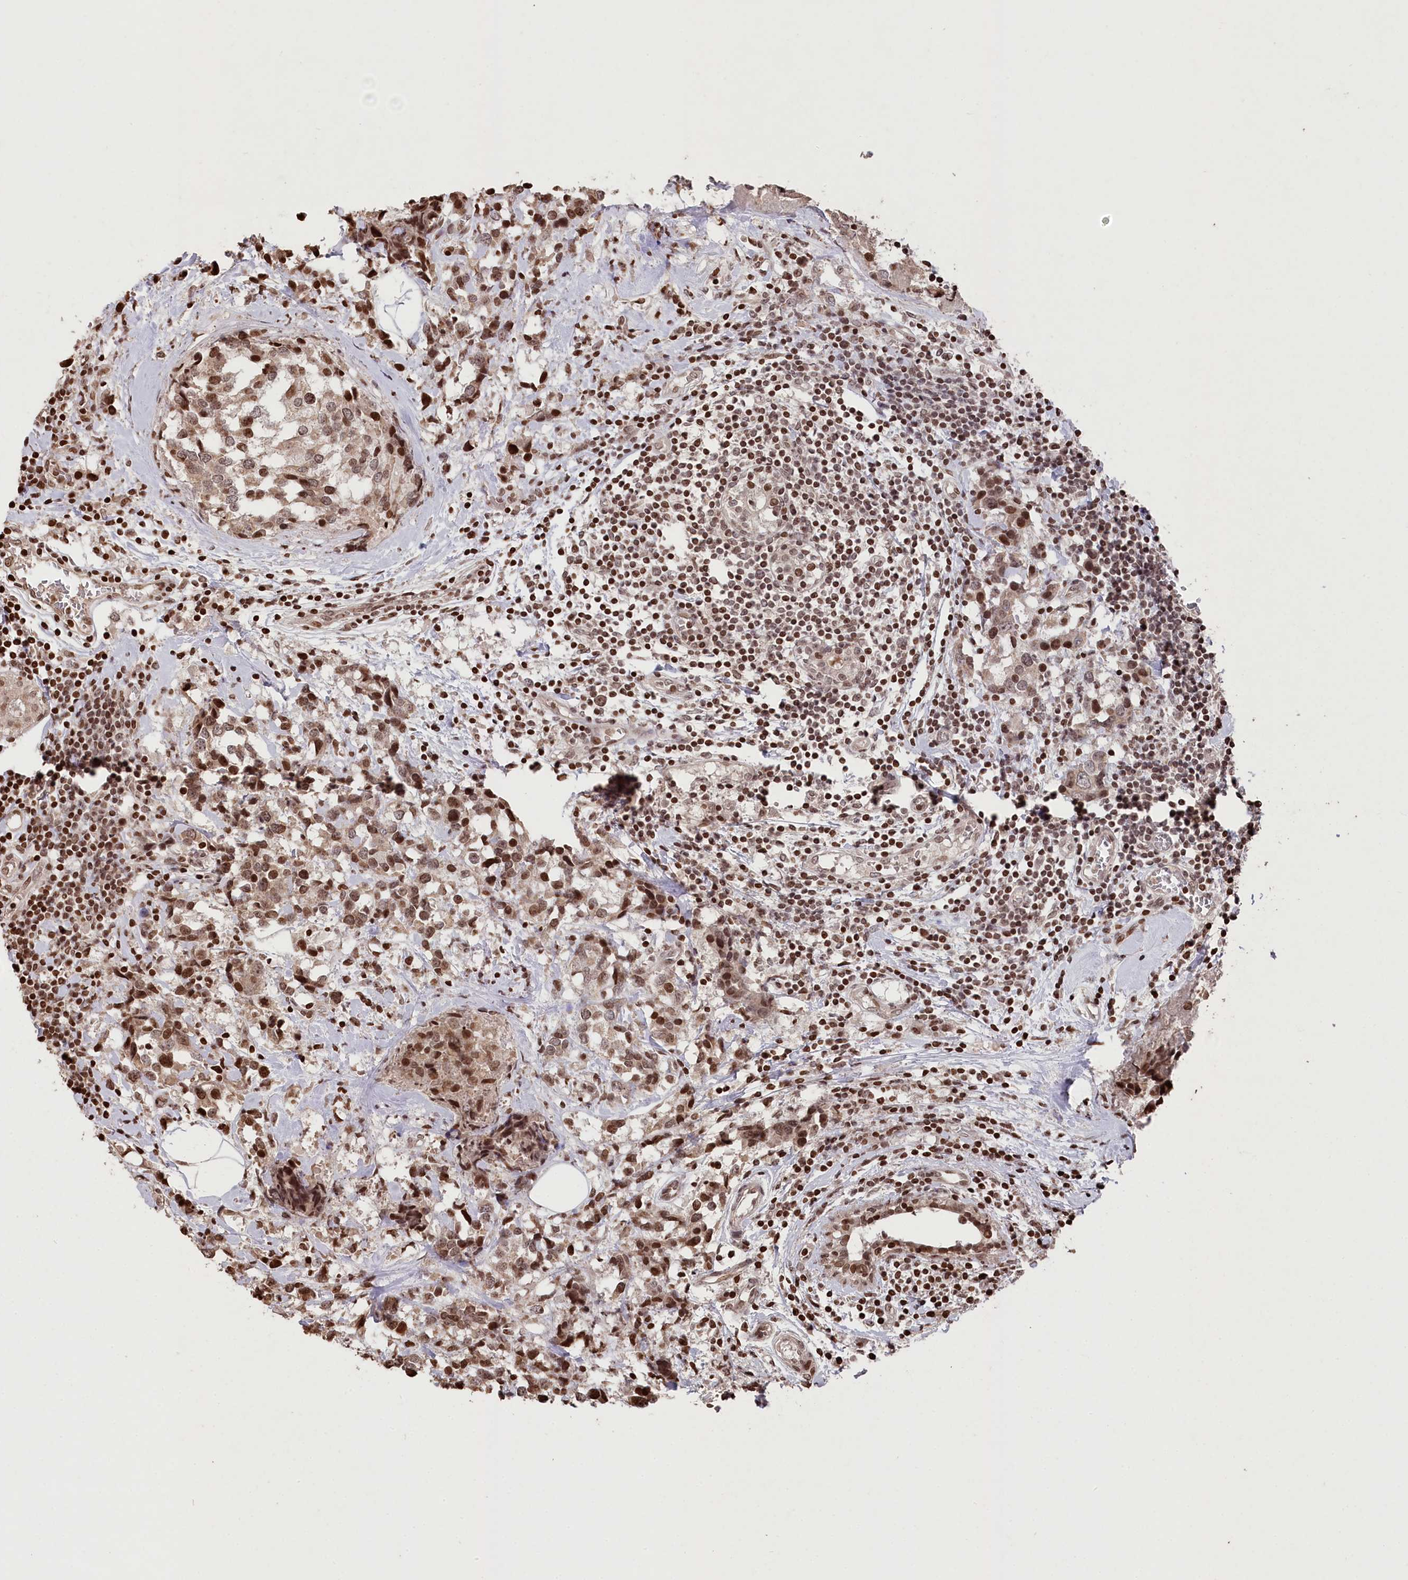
{"staining": {"intensity": "moderate", "quantity": ">75%", "location": "nuclear"}, "tissue": "breast cancer", "cell_type": "Tumor cells", "image_type": "cancer", "snomed": [{"axis": "morphology", "description": "Lobular carcinoma"}, {"axis": "topography", "description": "Breast"}], "caption": "Brown immunohistochemical staining in lobular carcinoma (breast) demonstrates moderate nuclear positivity in about >75% of tumor cells. (brown staining indicates protein expression, while blue staining denotes nuclei).", "gene": "CCSER2", "patient": {"sex": "female", "age": 59}}